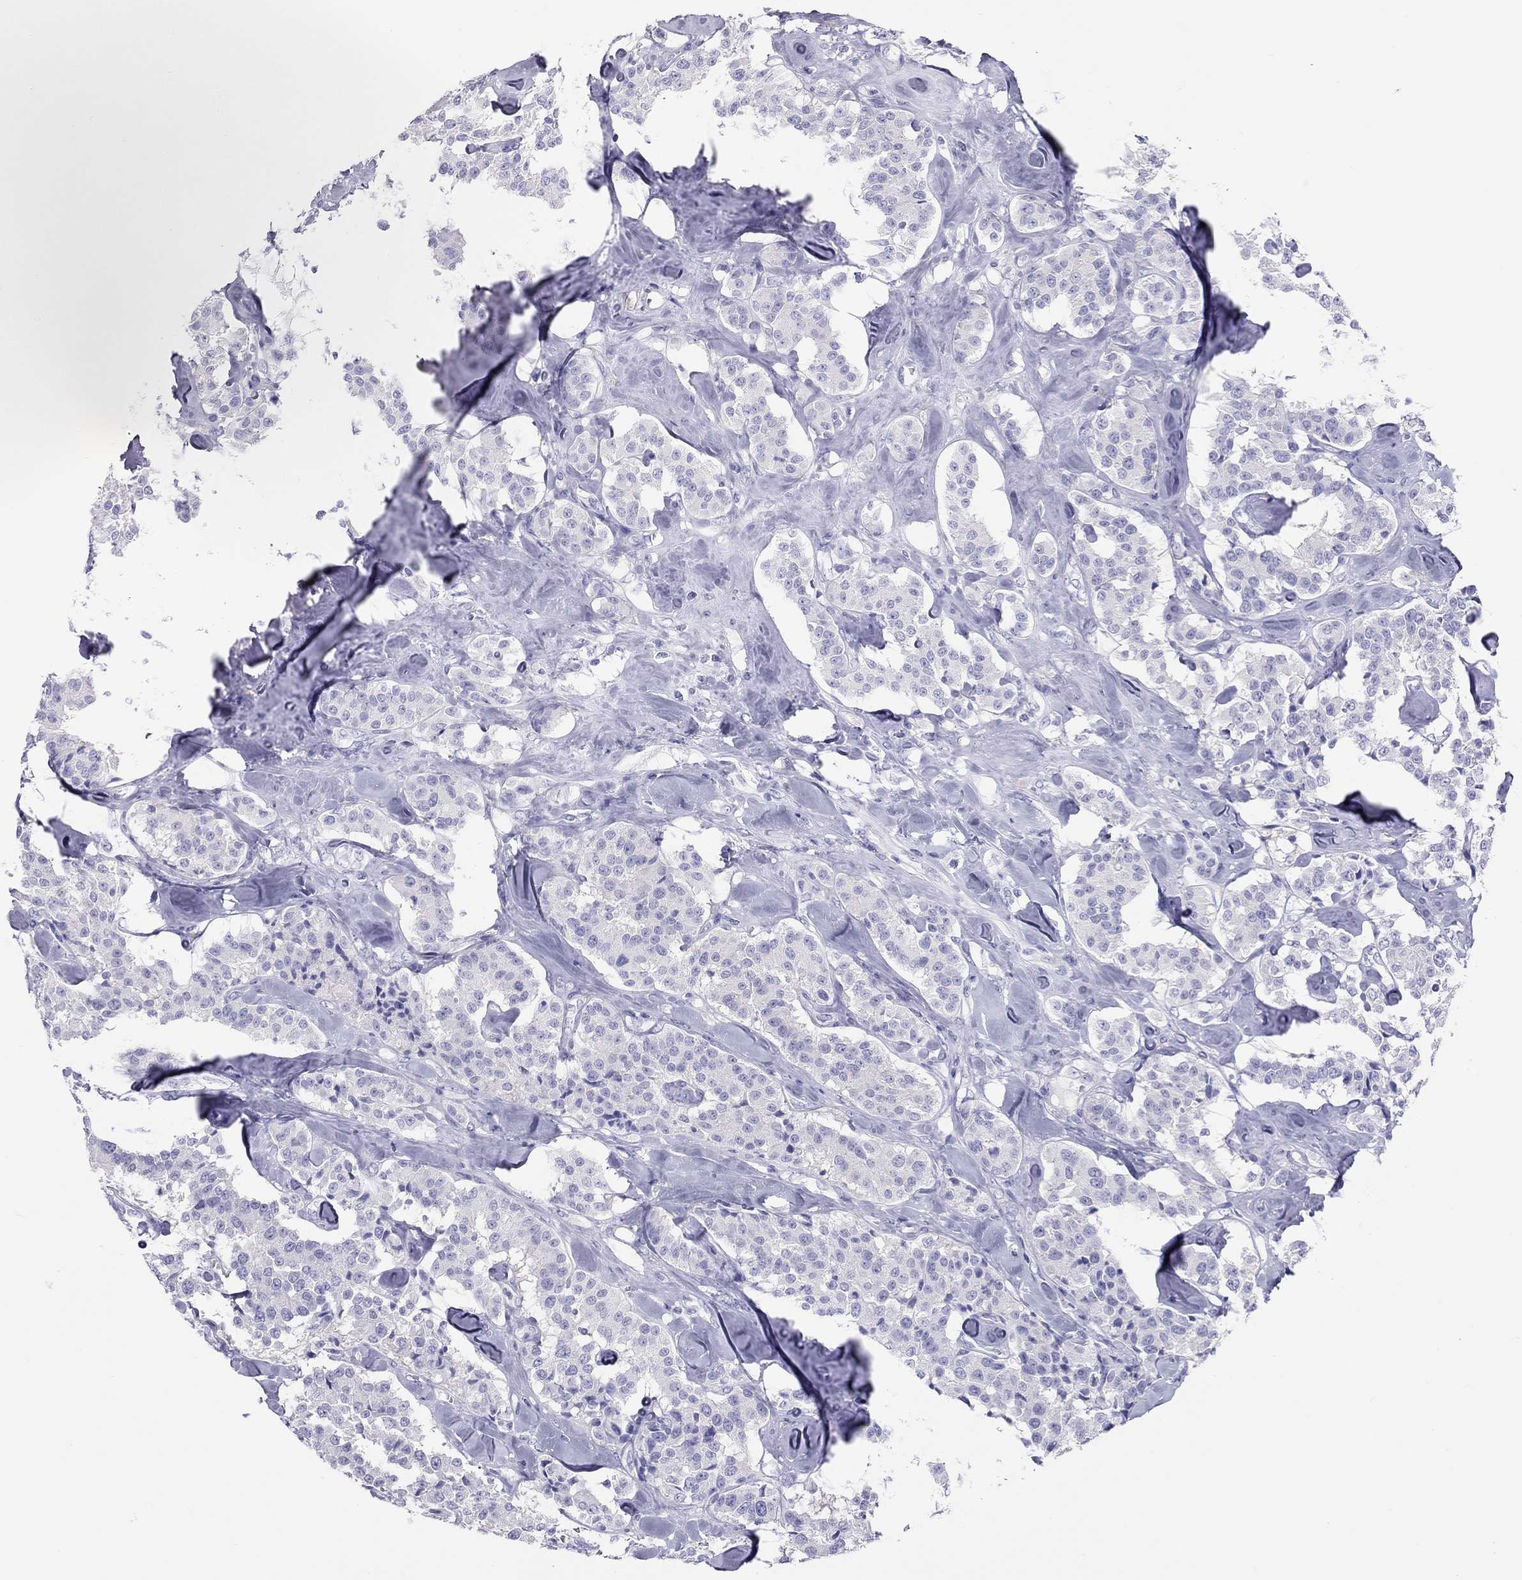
{"staining": {"intensity": "negative", "quantity": "none", "location": "none"}, "tissue": "carcinoid", "cell_type": "Tumor cells", "image_type": "cancer", "snomed": [{"axis": "morphology", "description": "Carcinoid, malignant, NOS"}, {"axis": "topography", "description": "Pancreas"}], "caption": "This is an immunohistochemistry photomicrograph of malignant carcinoid. There is no expression in tumor cells.", "gene": "PSMB11", "patient": {"sex": "male", "age": 41}}